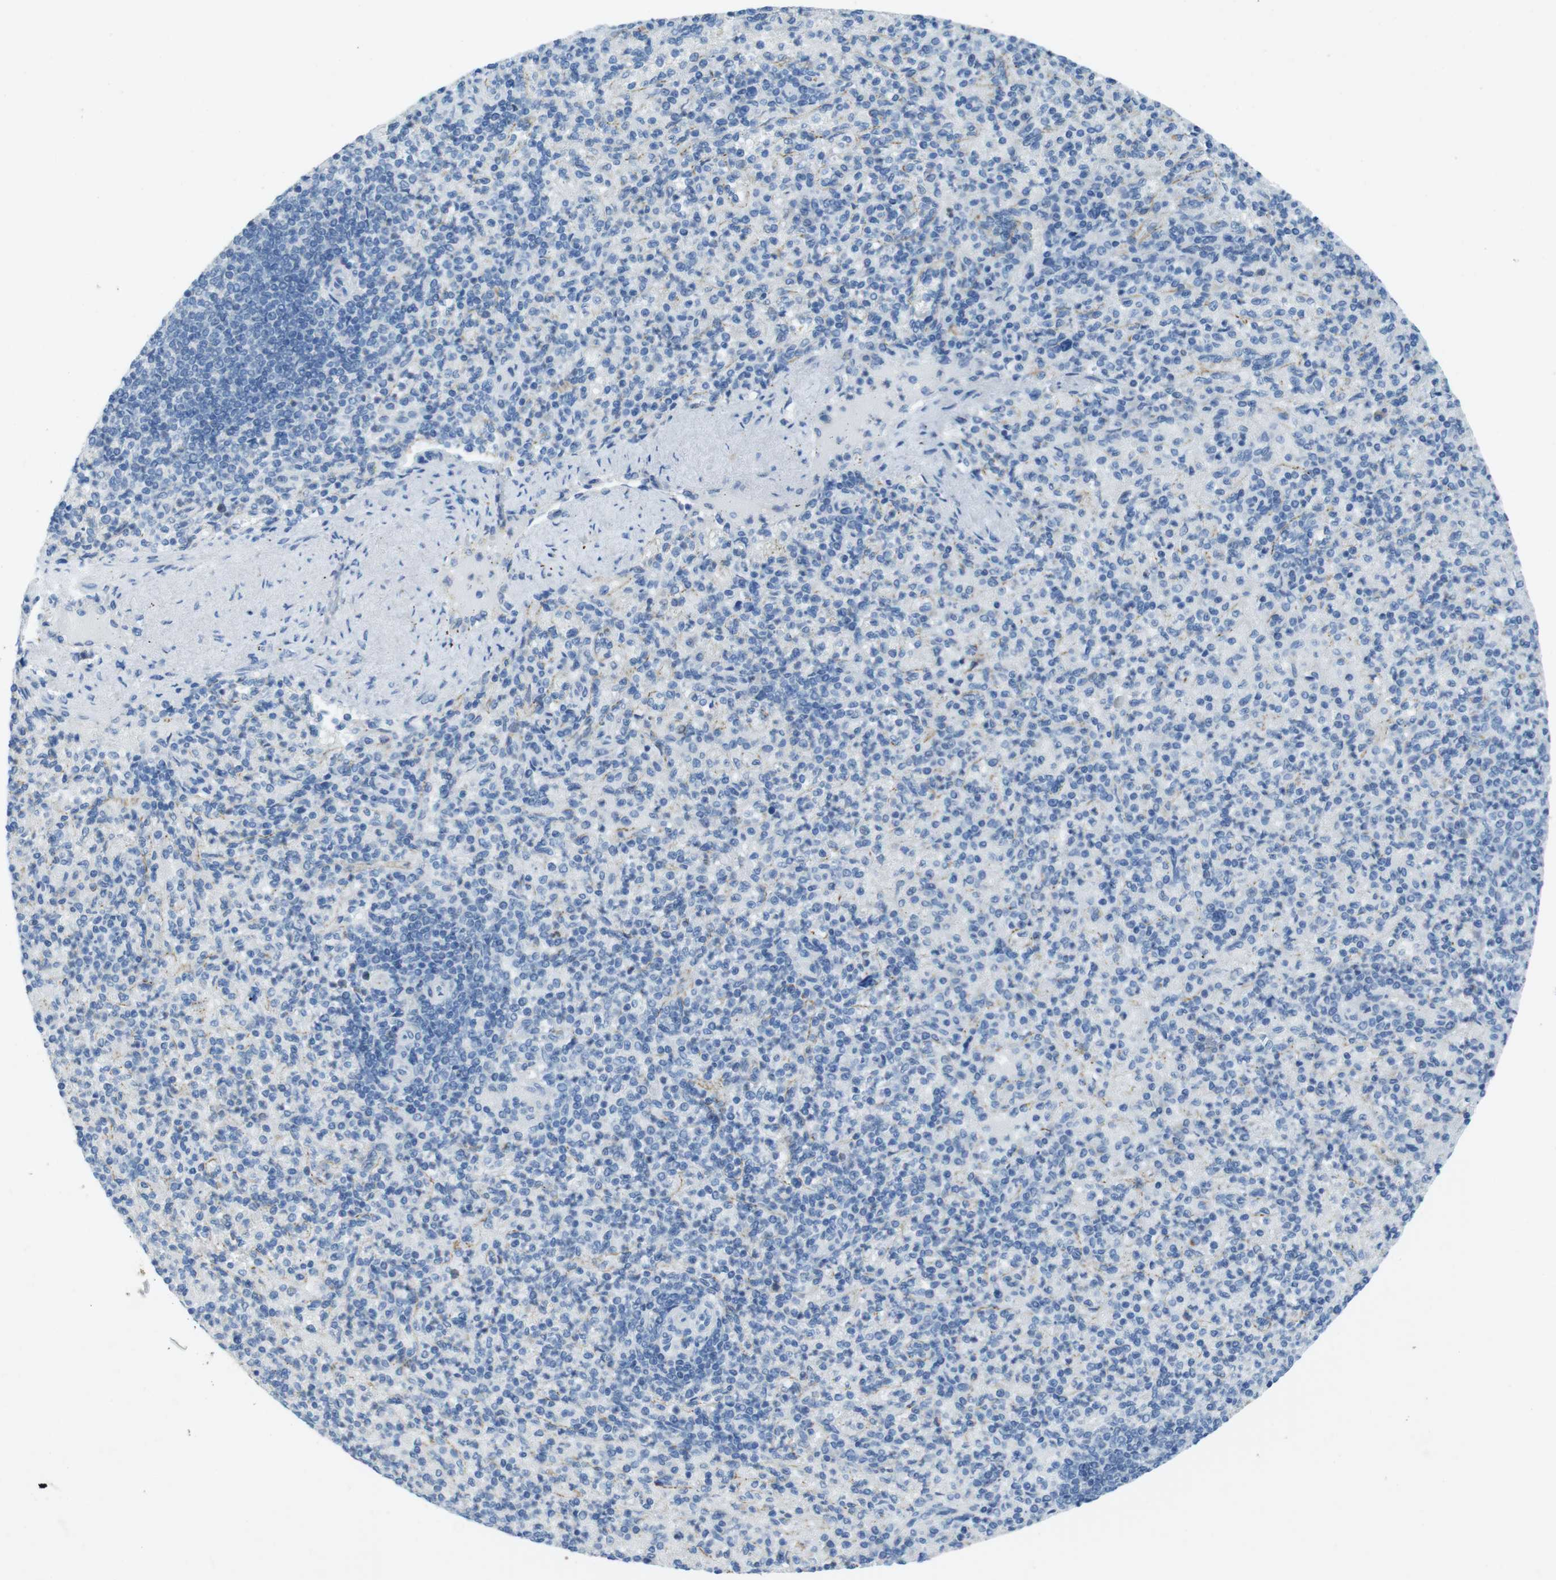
{"staining": {"intensity": "negative", "quantity": "none", "location": "none"}, "tissue": "spleen", "cell_type": "Cells in red pulp", "image_type": "normal", "snomed": [{"axis": "morphology", "description": "Normal tissue, NOS"}, {"axis": "topography", "description": "Spleen"}], "caption": "Benign spleen was stained to show a protein in brown. There is no significant staining in cells in red pulp. (DAB (3,3'-diaminobenzidine) immunohistochemistry (IHC) with hematoxylin counter stain).", "gene": "CD320", "patient": {"sex": "female", "age": 74}}